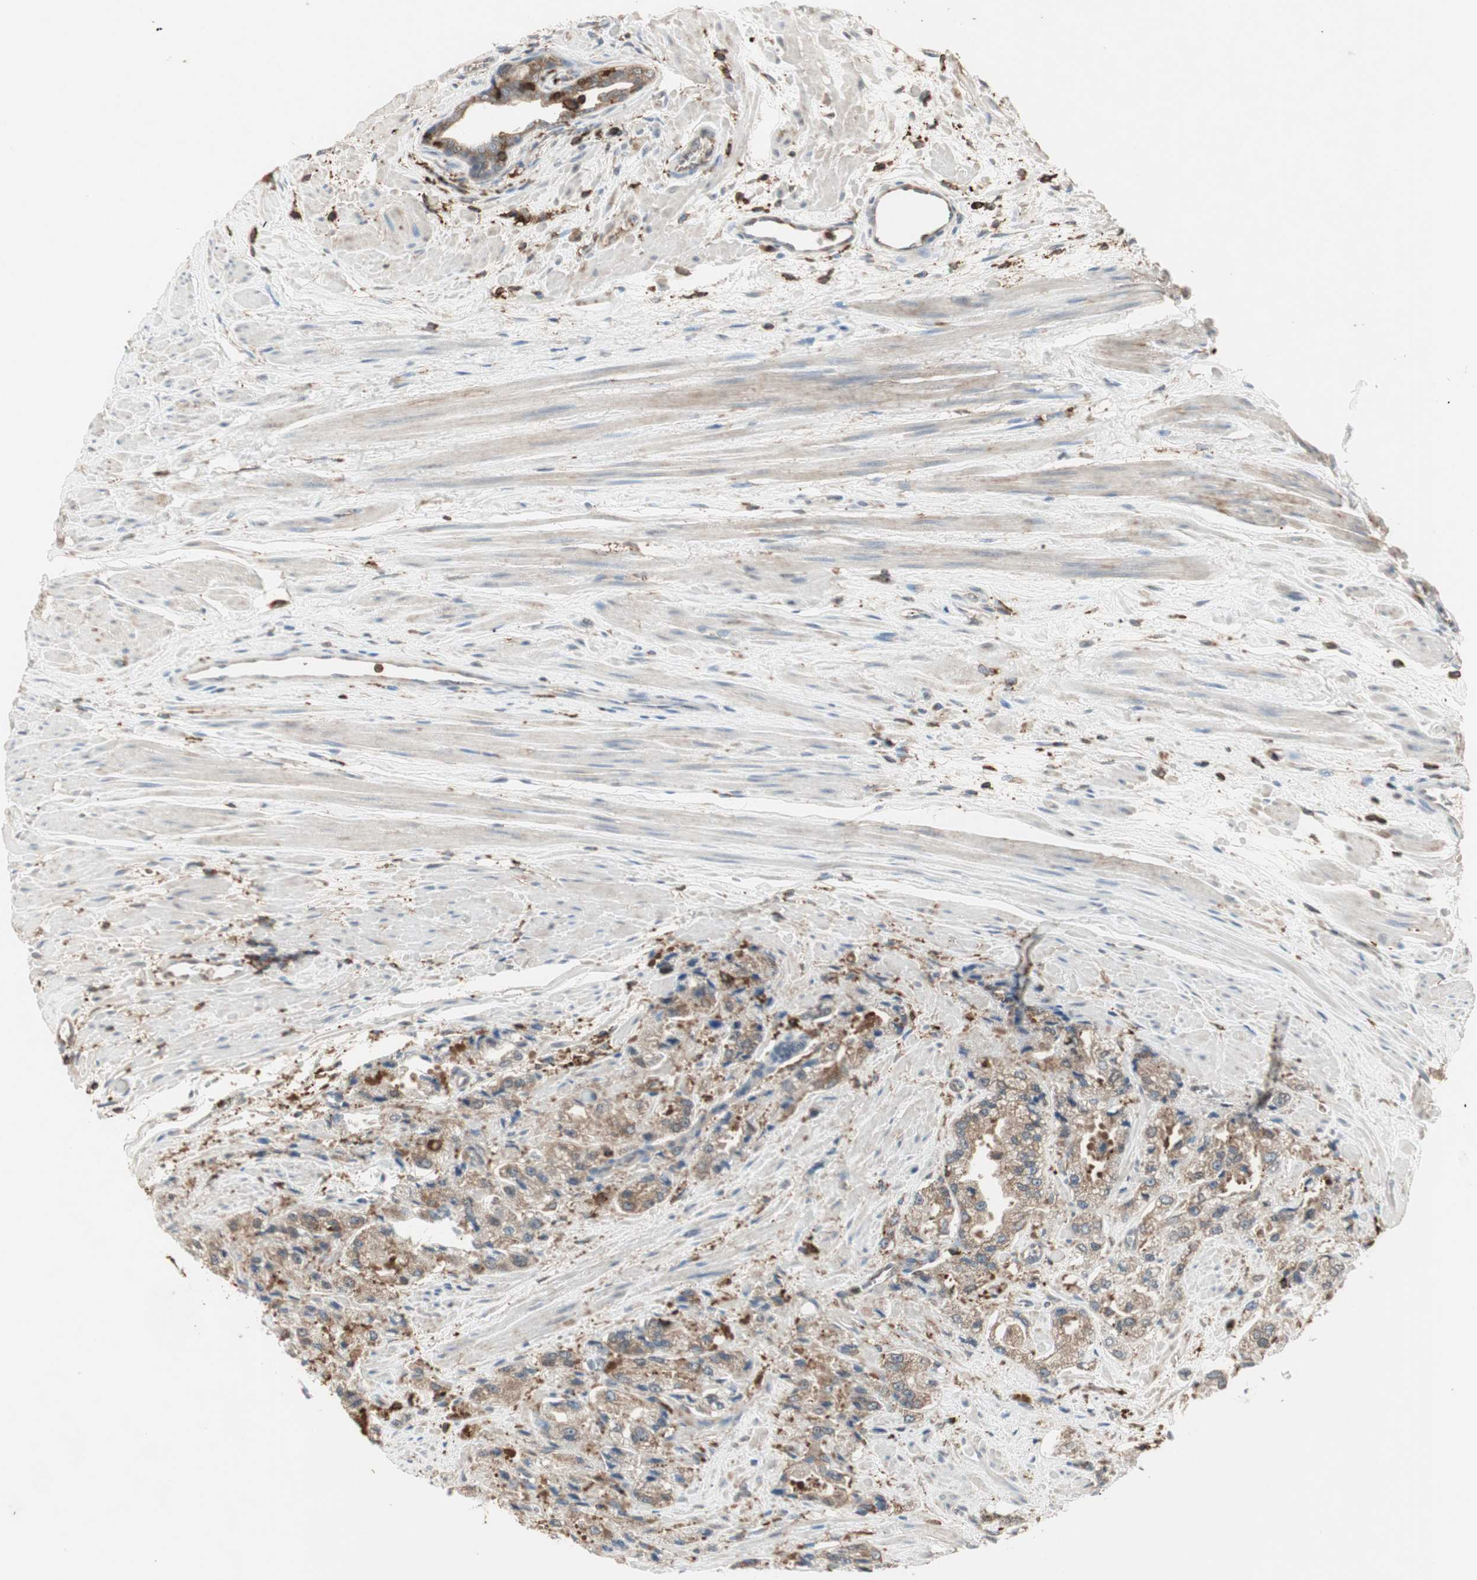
{"staining": {"intensity": "moderate", "quantity": ">75%", "location": "cytoplasmic/membranous"}, "tissue": "prostate cancer", "cell_type": "Tumor cells", "image_type": "cancer", "snomed": [{"axis": "morphology", "description": "Adenocarcinoma, High grade"}, {"axis": "topography", "description": "Prostate"}], "caption": "The immunohistochemical stain labels moderate cytoplasmic/membranous staining in tumor cells of prostate cancer tissue. (DAB IHC with brightfield microscopy, high magnification).", "gene": "MMP3", "patient": {"sex": "male", "age": 58}}